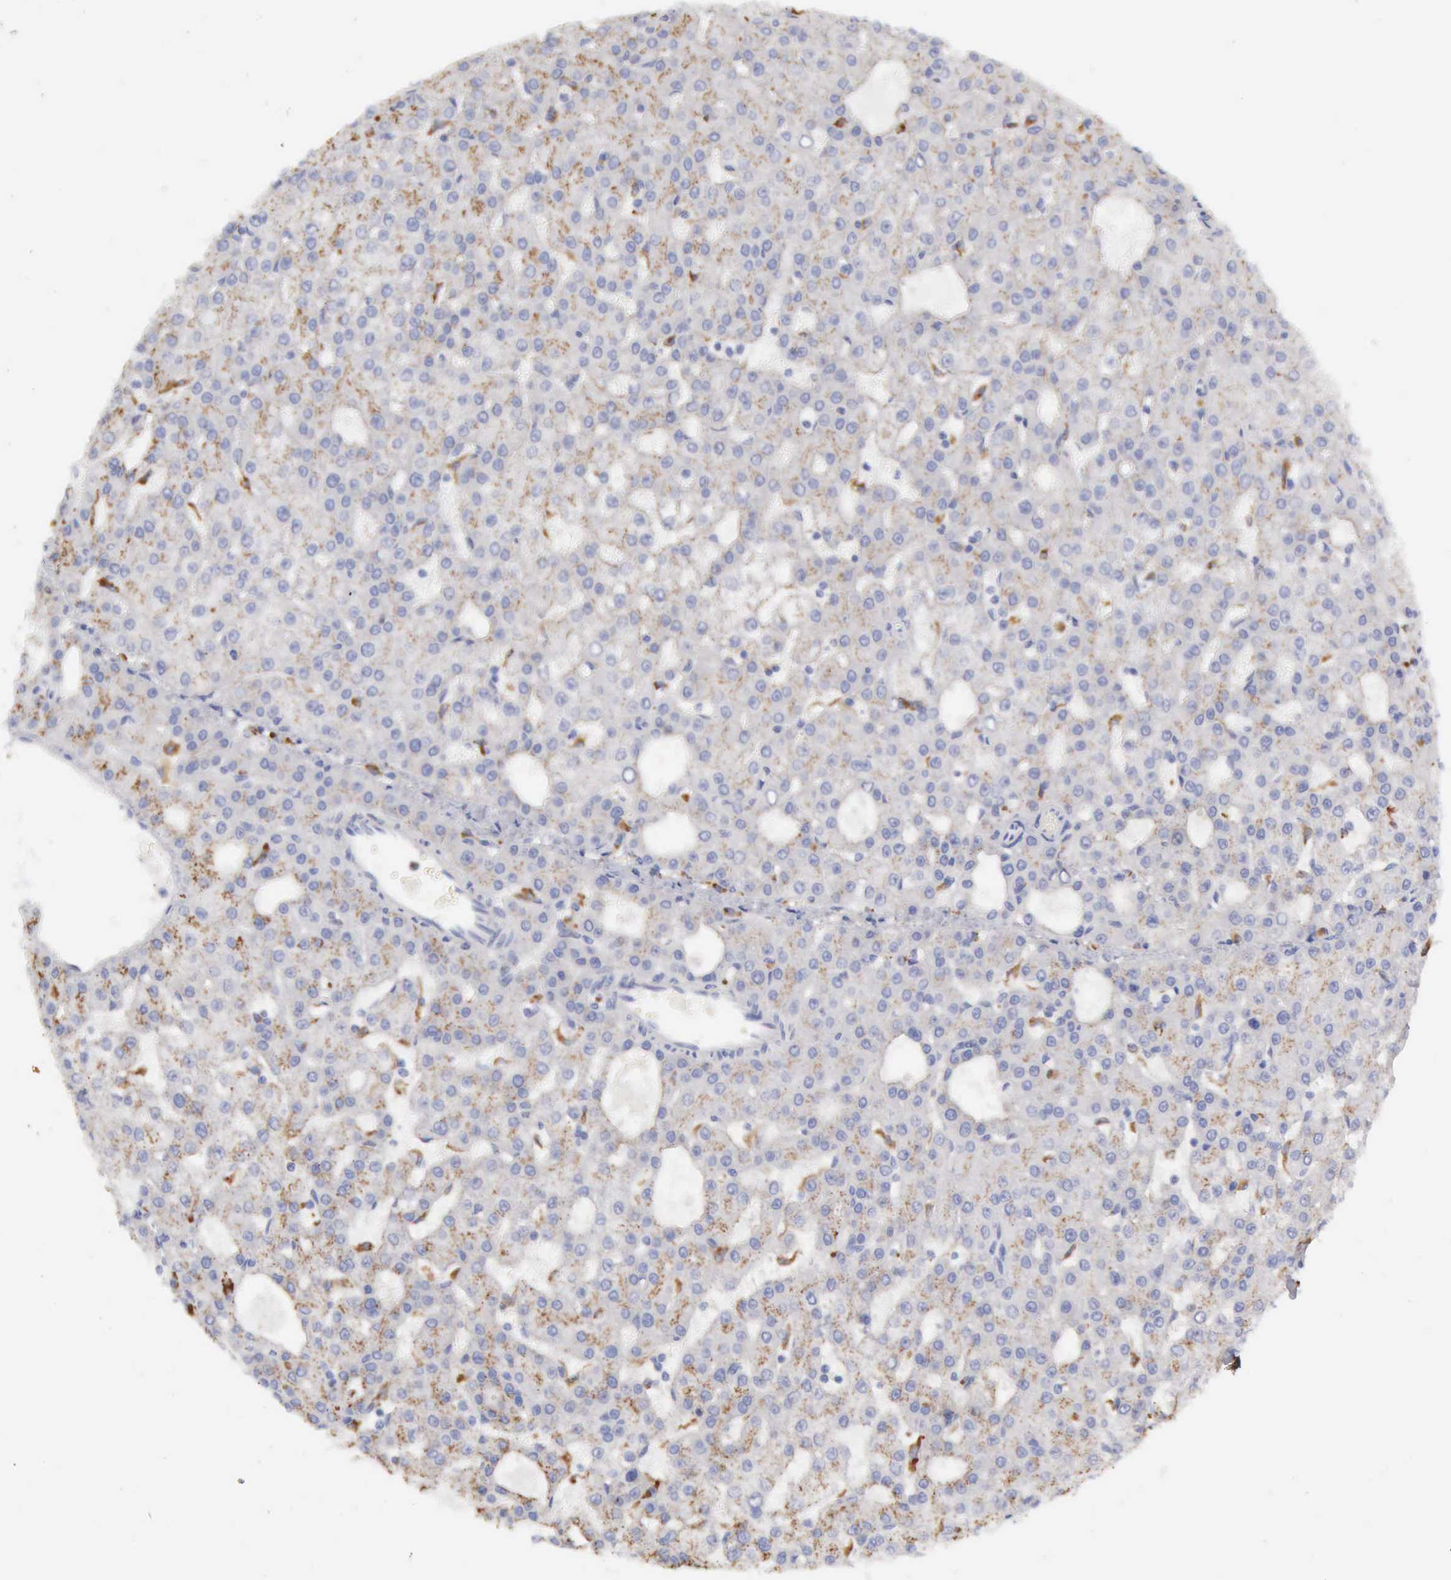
{"staining": {"intensity": "weak", "quantity": "25%-75%", "location": "cytoplasmic/membranous"}, "tissue": "liver cancer", "cell_type": "Tumor cells", "image_type": "cancer", "snomed": [{"axis": "morphology", "description": "Carcinoma, Hepatocellular, NOS"}, {"axis": "topography", "description": "Liver"}], "caption": "Immunohistochemical staining of human liver cancer (hepatocellular carcinoma) shows weak cytoplasmic/membranous protein staining in about 25%-75% of tumor cells.", "gene": "CTSS", "patient": {"sex": "male", "age": 47}}